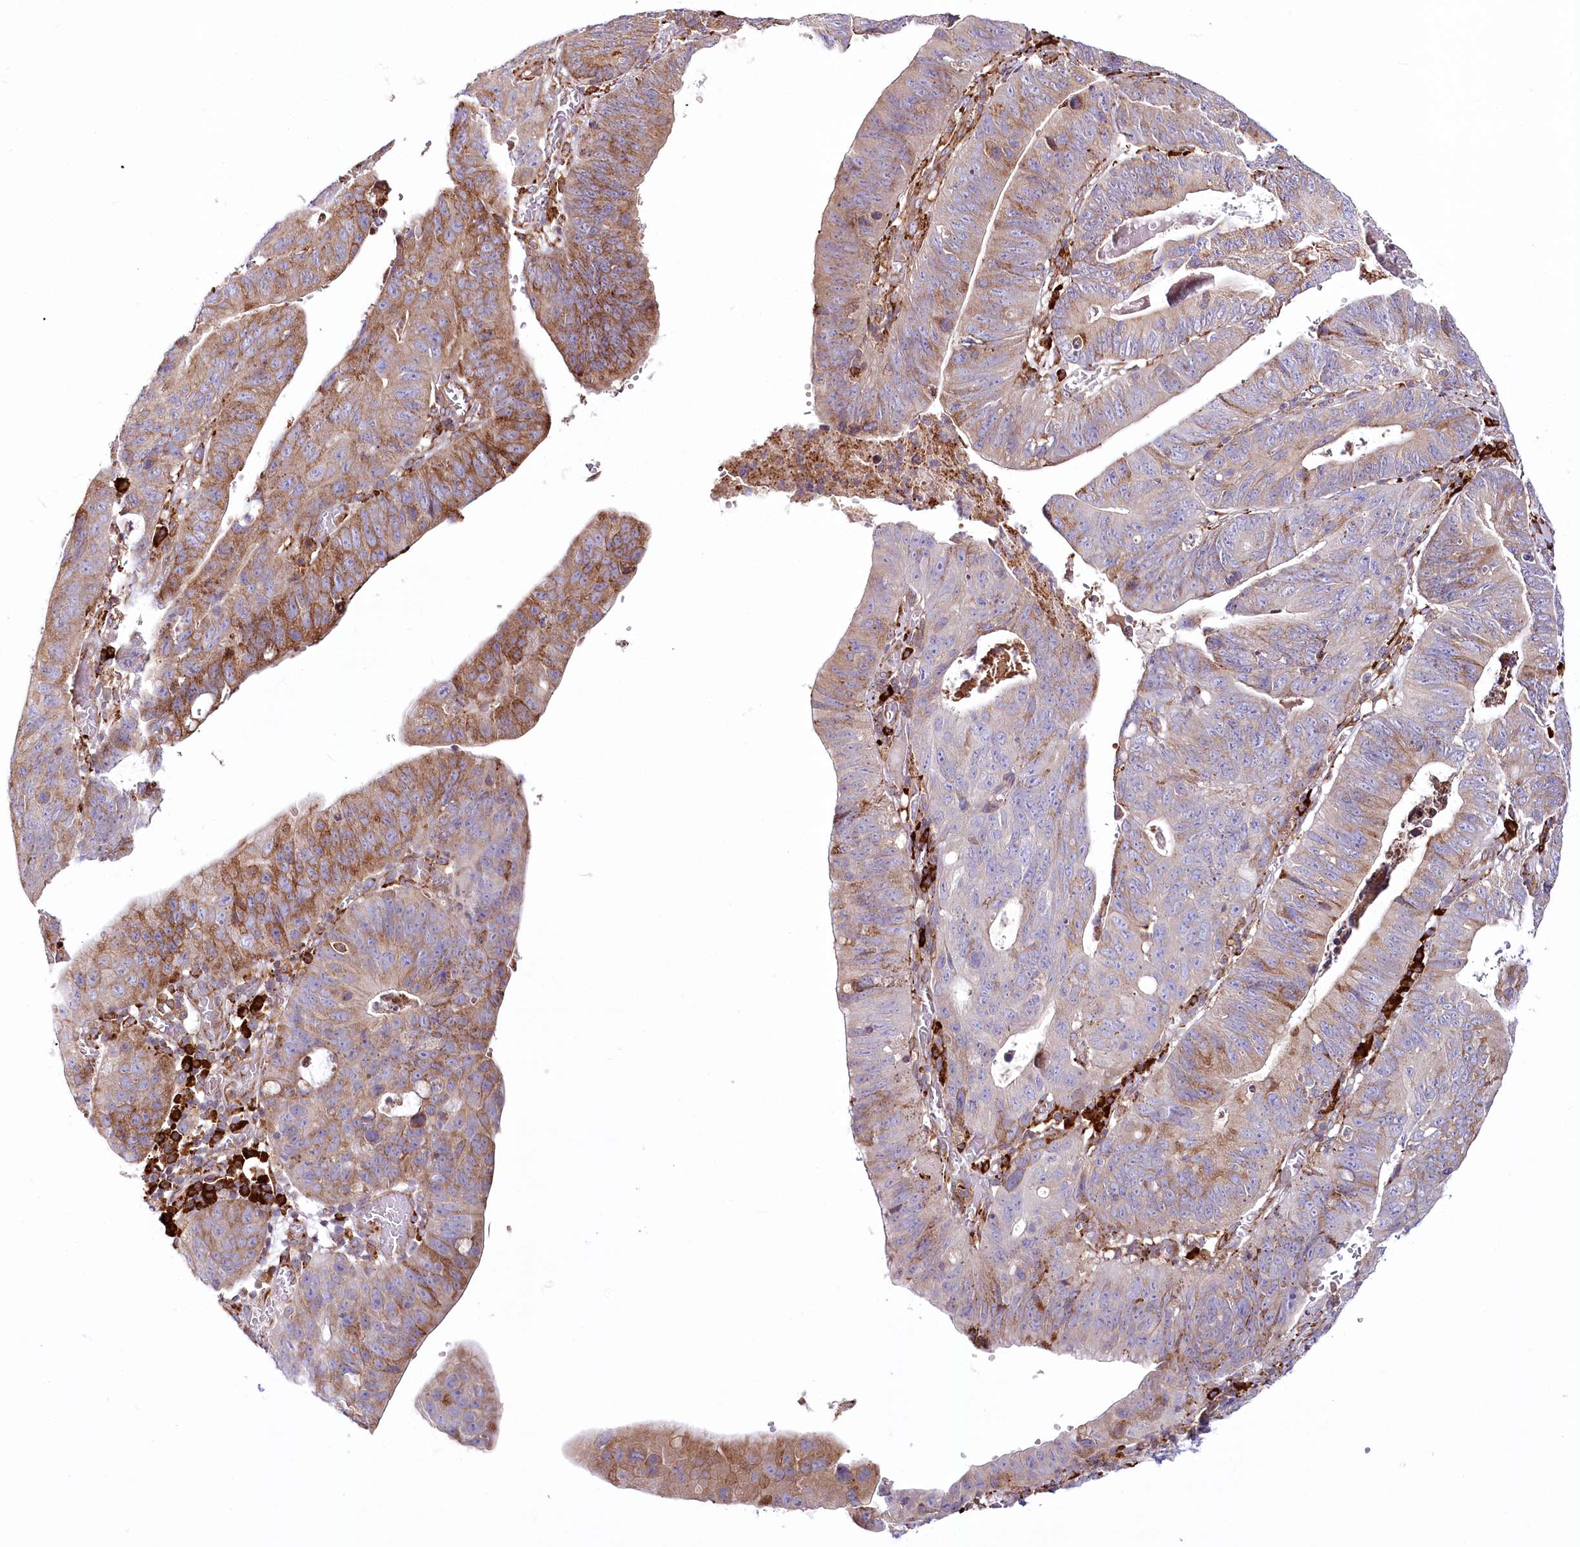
{"staining": {"intensity": "moderate", "quantity": "25%-75%", "location": "cytoplasmic/membranous"}, "tissue": "stomach cancer", "cell_type": "Tumor cells", "image_type": "cancer", "snomed": [{"axis": "morphology", "description": "Adenocarcinoma, NOS"}, {"axis": "topography", "description": "Stomach"}], "caption": "There is medium levels of moderate cytoplasmic/membranous expression in tumor cells of stomach cancer (adenocarcinoma), as demonstrated by immunohistochemical staining (brown color).", "gene": "POGLUT1", "patient": {"sex": "male", "age": 59}}